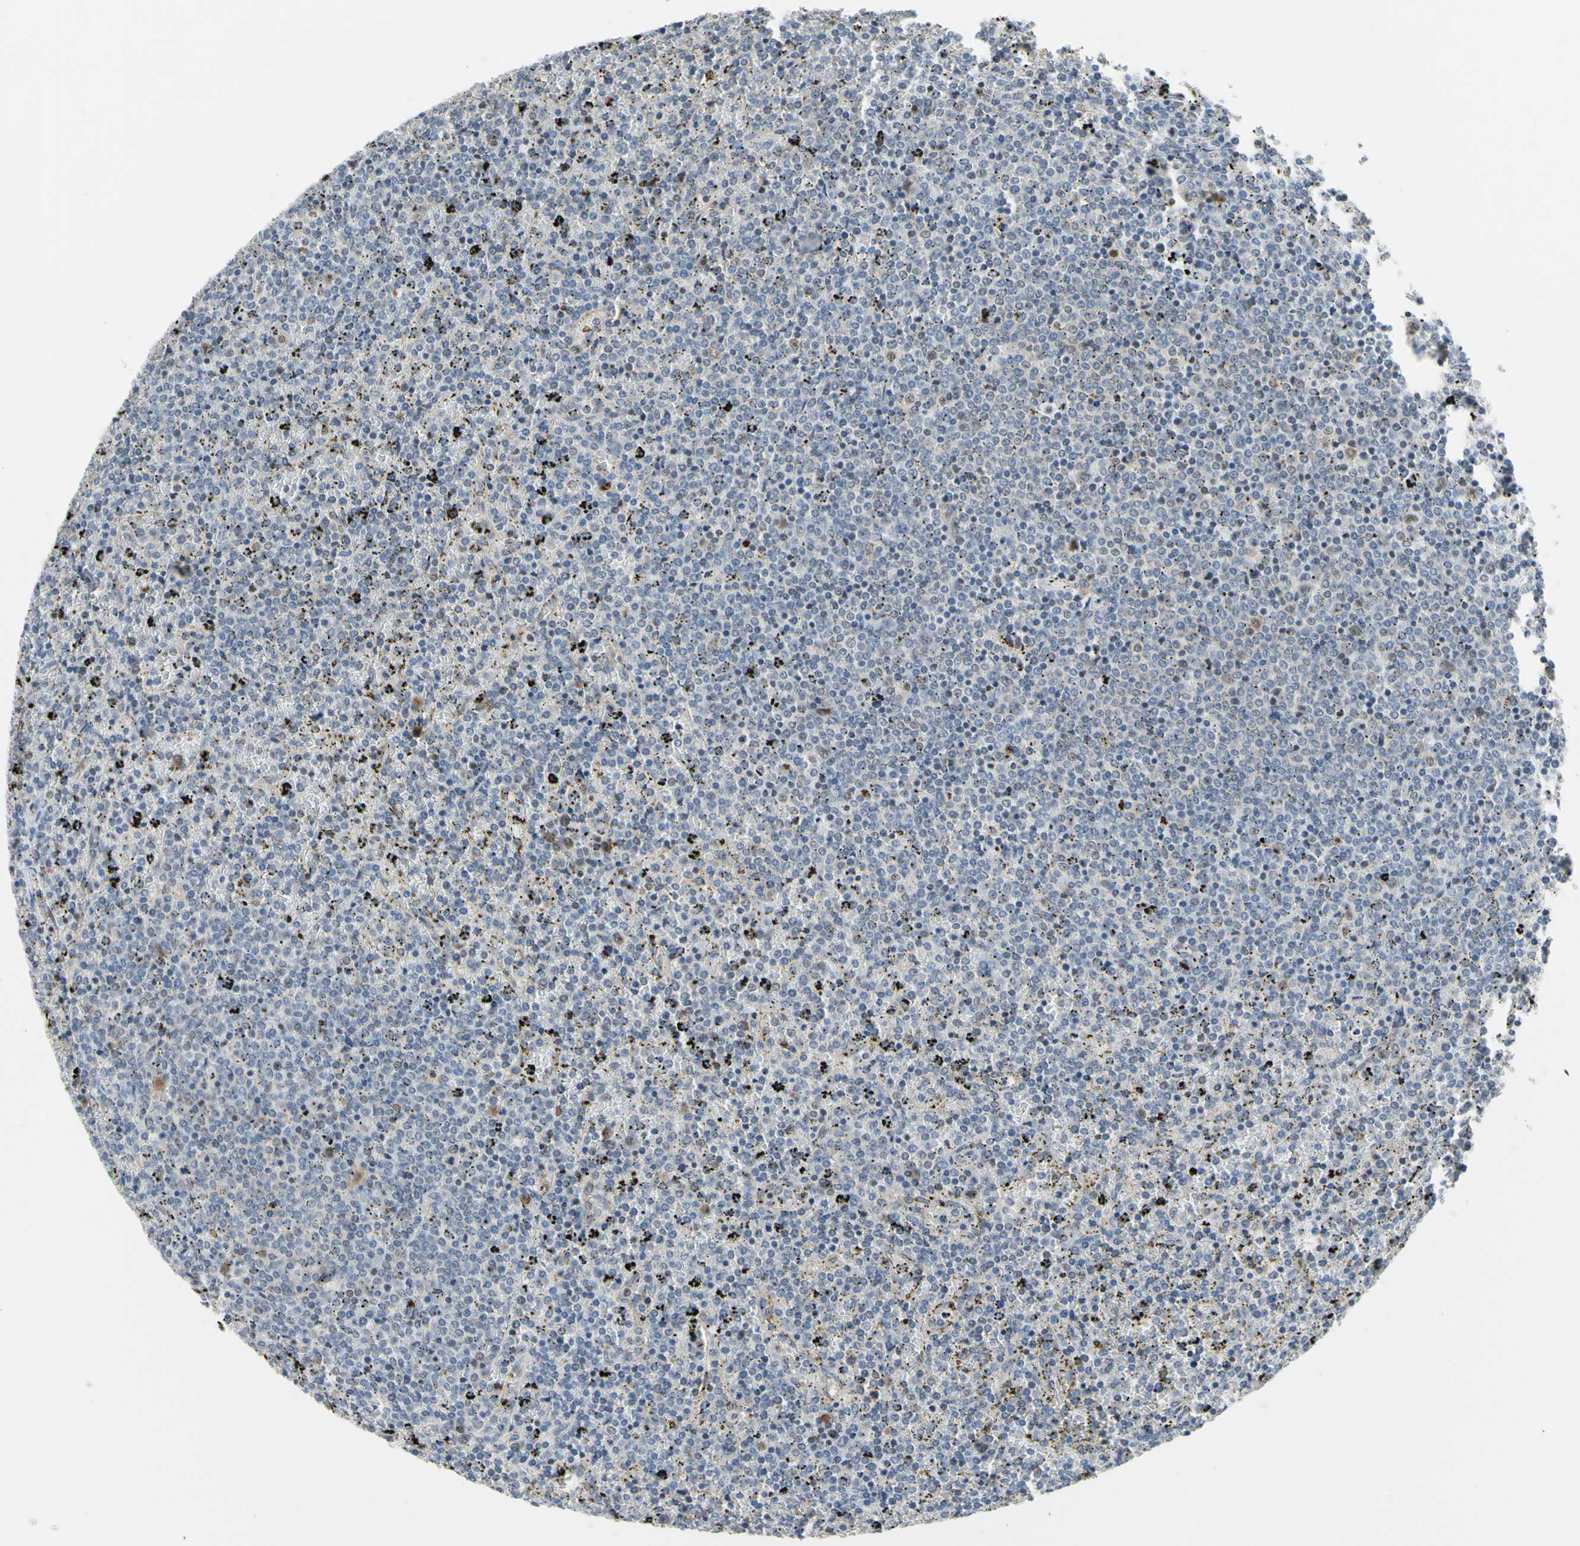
{"staining": {"intensity": "negative", "quantity": "none", "location": "none"}, "tissue": "lymphoma", "cell_type": "Tumor cells", "image_type": "cancer", "snomed": [{"axis": "morphology", "description": "Malignant lymphoma, non-Hodgkin's type, Low grade"}, {"axis": "topography", "description": "Spleen"}], "caption": "Protein analysis of malignant lymphoma, non-Hodgkin's type (low-grade) reveals no significant expression in tumor cells.", "gene": "LHX9", "patient": {"sex": "female", "age": 77}}